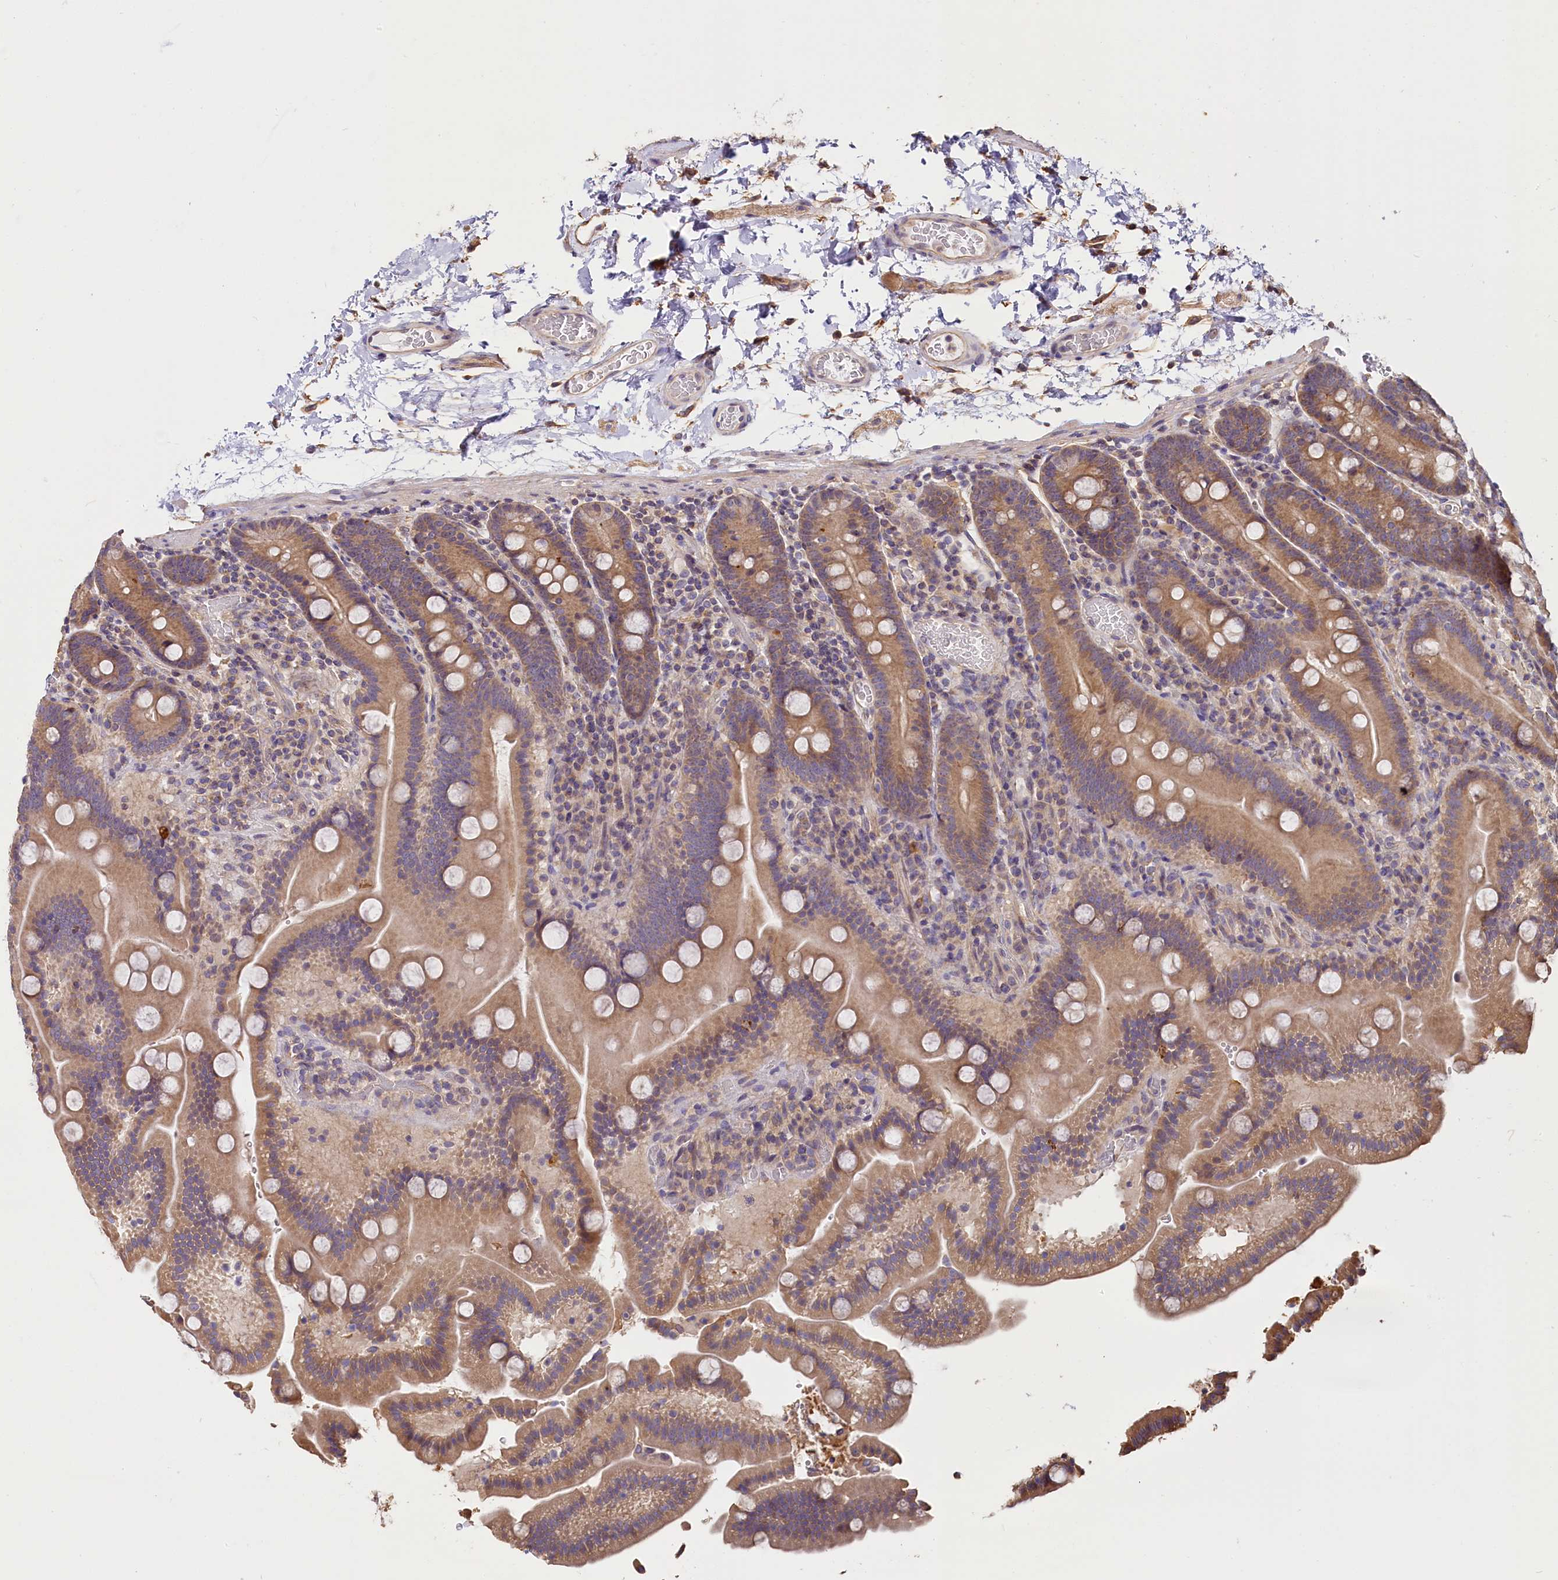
{"staining": {"intensity": "moderate", "quantity": ">75%", "location": "cytoplasmic/membranous"}, "tissue": "duodenum", "cell_type": "Glandular cells", "image_type": "normal", "snomed": [{"axis": "morphology", "description": "Normal tissue, NOS"}, {"axis": "topography", "description": "Duodenum"}], "caption": "Protein staining exhibits moderate cytoplasmic/membranous positivity in approximately >75% of glandular cells in normal duodenum.", "gene": "KATNB1", "patient": {"sex": "male", "age": 55}}